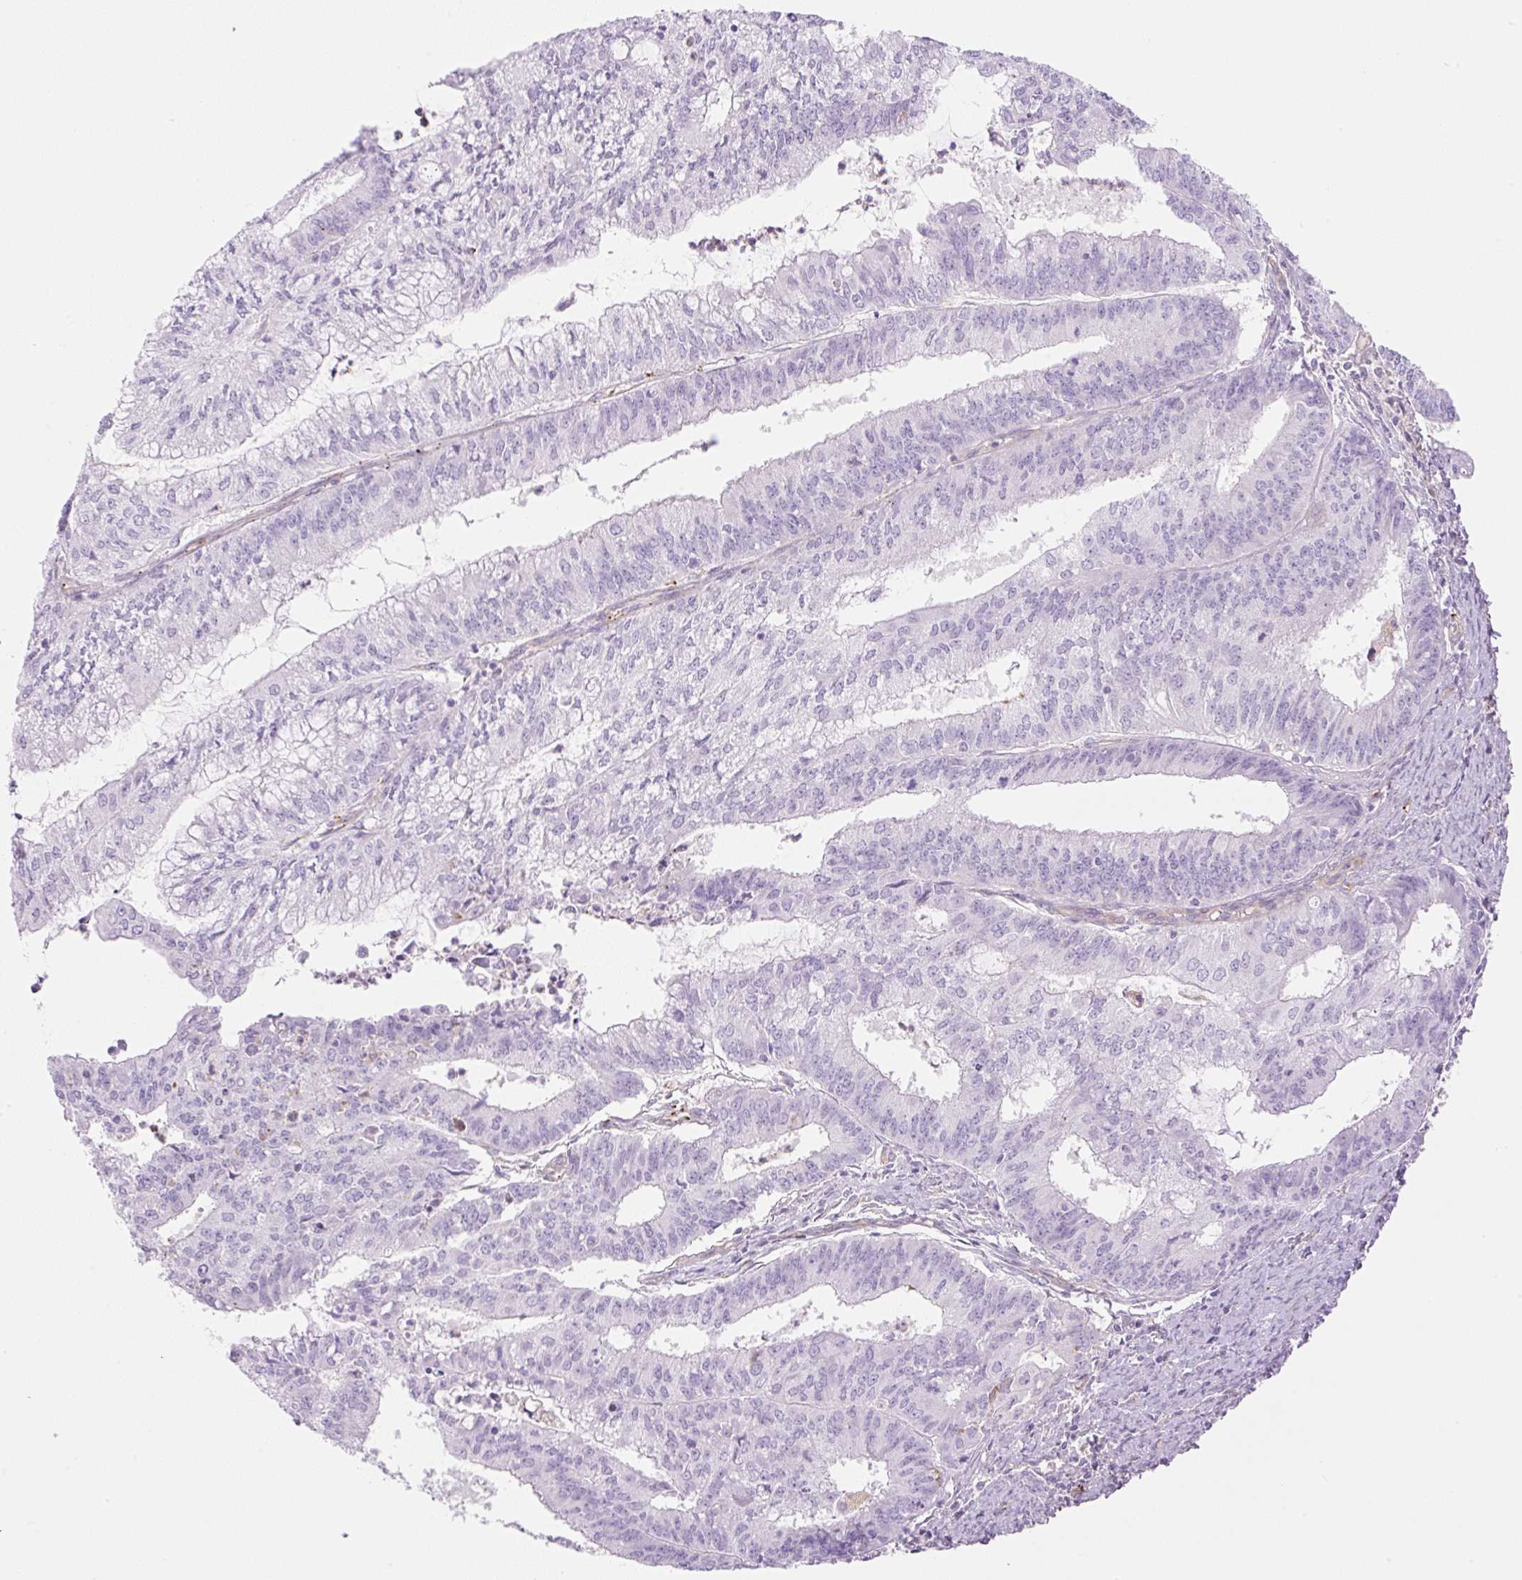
{"staining": {"intensity": "negative", "quantity": "none", "location": "none"}, "tissue": "endometrial cancer", "cell_type": "Tumor cells", "image_type": "cancer", "snomed": [{"axis": "morphology", "description": "Adenocarcinoma, NOS"}, {"axis": "topography", "description": "Endometrium"}], "caption": "A histopathology image of endometrial cancer (adenocarcinoma) stained for a protein exhibits no brown staining in tumor cells.", "gene": "EHD3", "patient": {"sex": "female", "age": 61}}